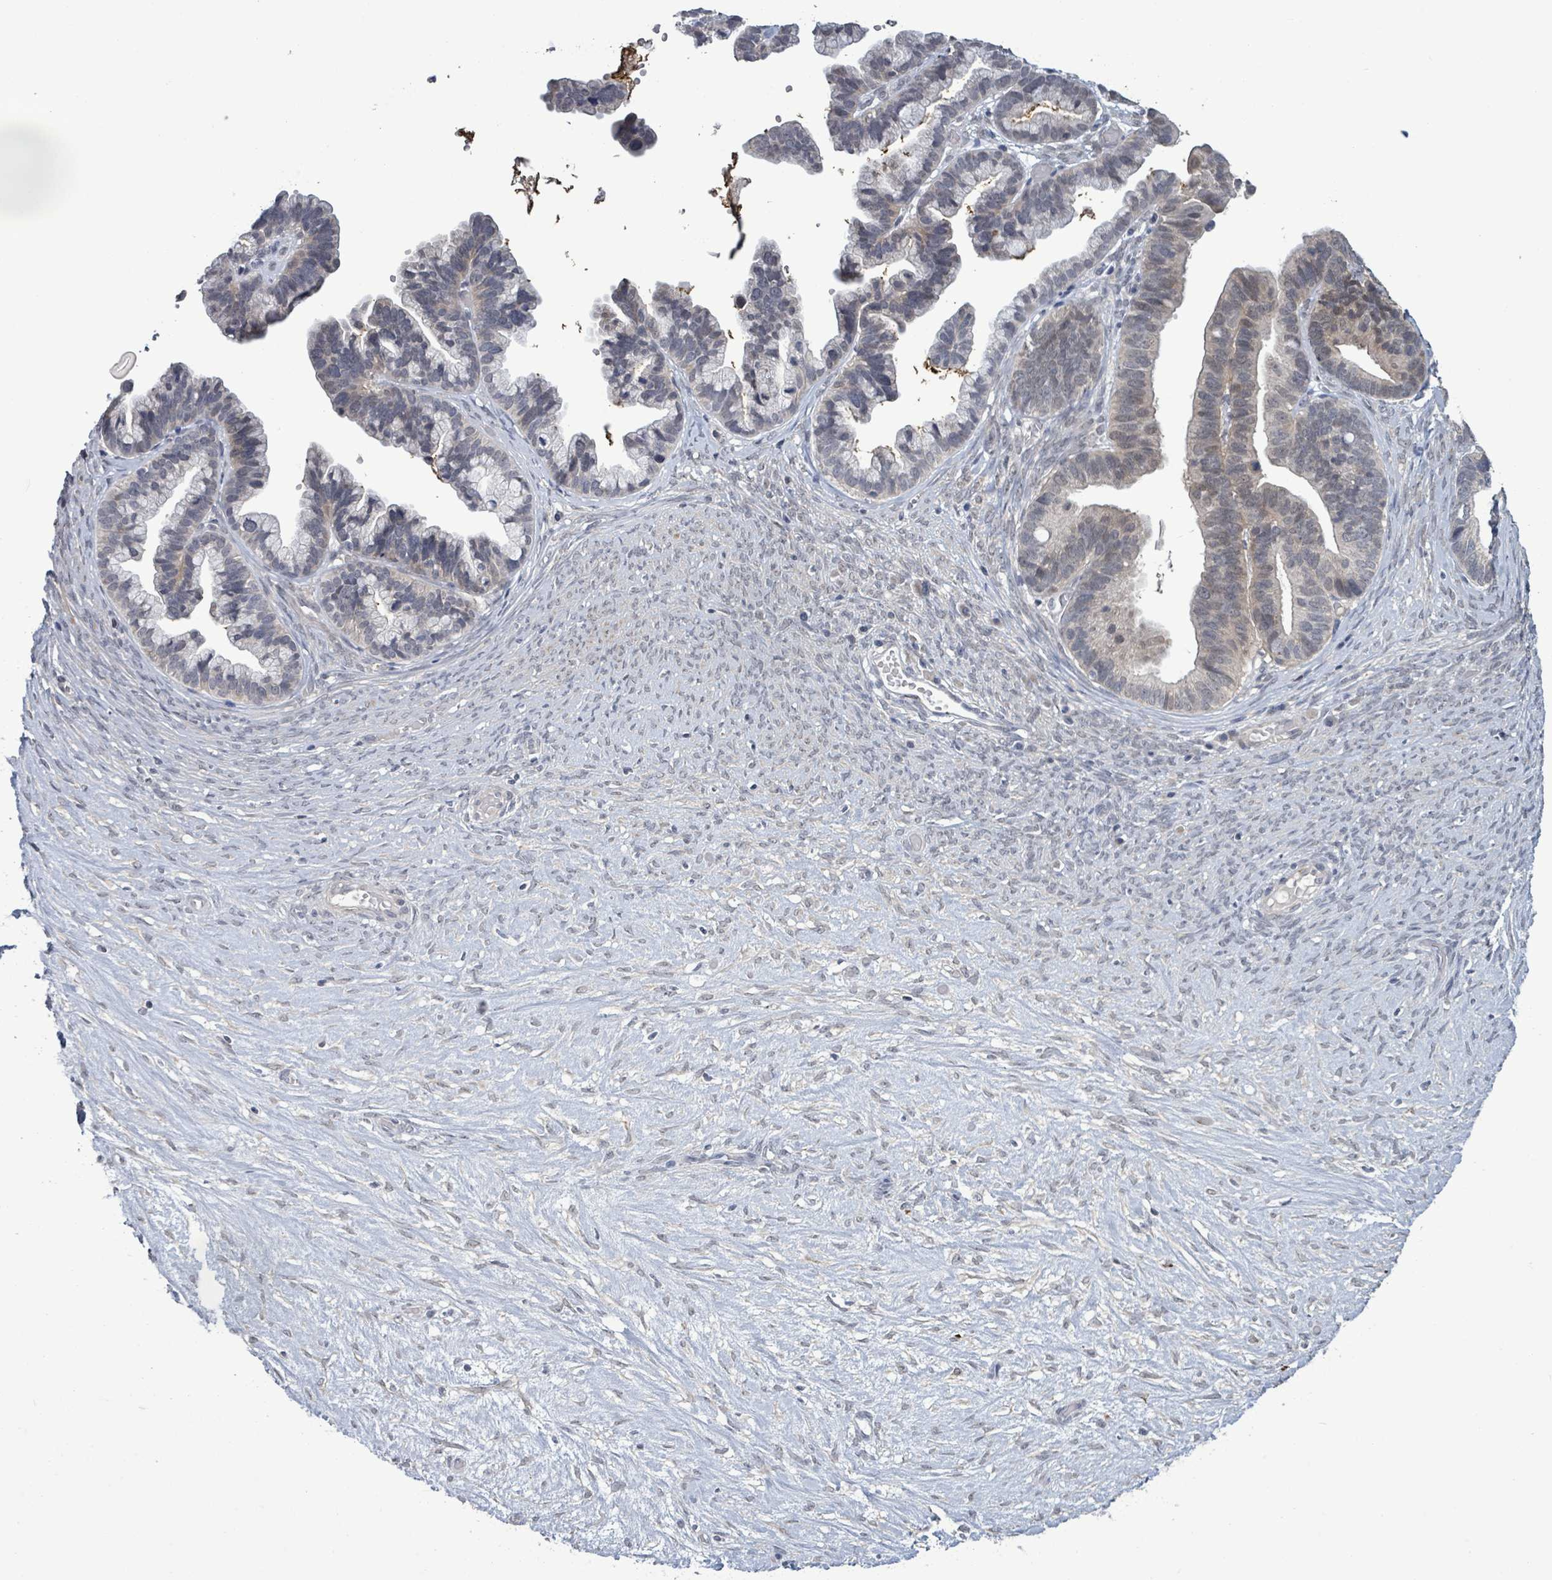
{"staining": {"intensity": "negative", "quantity": "none", "location": "none"}, "tissue": "ovarian cancer", "cell_type": "Tumor cells", "image_type": "cancer", "snomed": [{"axis": "morphology", "description": "Cystadenocarcinoma, serous, NOS"}, {"axis": "topography", "description": "Ovary"}], "caption": "Tumor cells show no significant expression in ovarian serous cystadenocarcinoma.", "gene": "AMMECR1", "patient": {"sex": "female", "age": 56}}